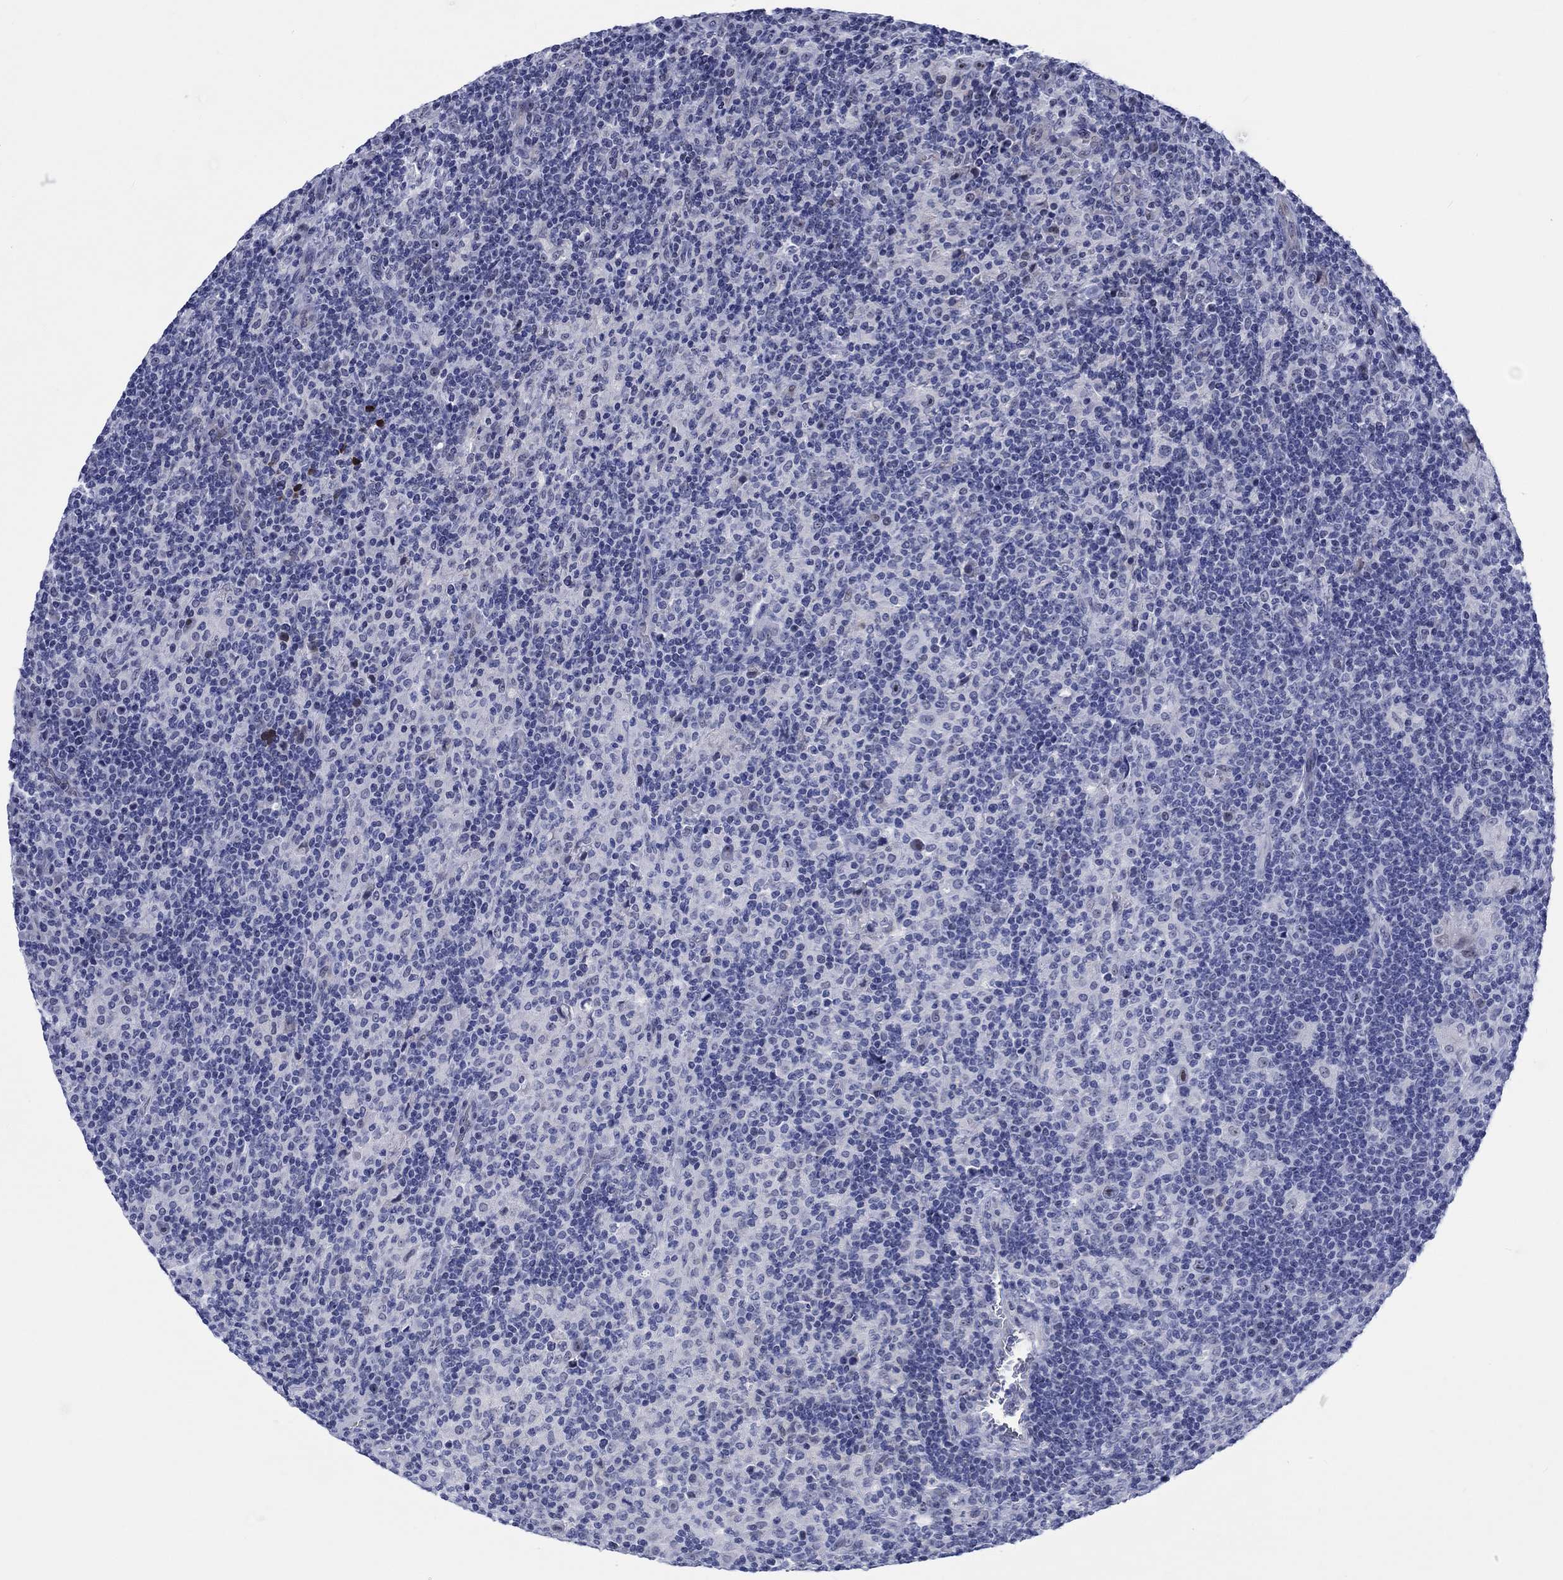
{"staining": {"intensity": "negative", "quantity": "none", "location": "none"}, "tissue": "lymphoma", "cell_type": "Tumor cells", "image_type": "cancer", "snomed": [{"axis": "morphology", "description": "Hodgkin's disease, NOS"}, {"axis": "topography", "description": "Lymph node"}], "caption": "This is an immunohistochemistry (IHC) photomicrograph of Hodgkin's disease. There is no positivity in tumor cells.", "gene": "ZNF446", "patient": {"sex": "male", "age": 70}}